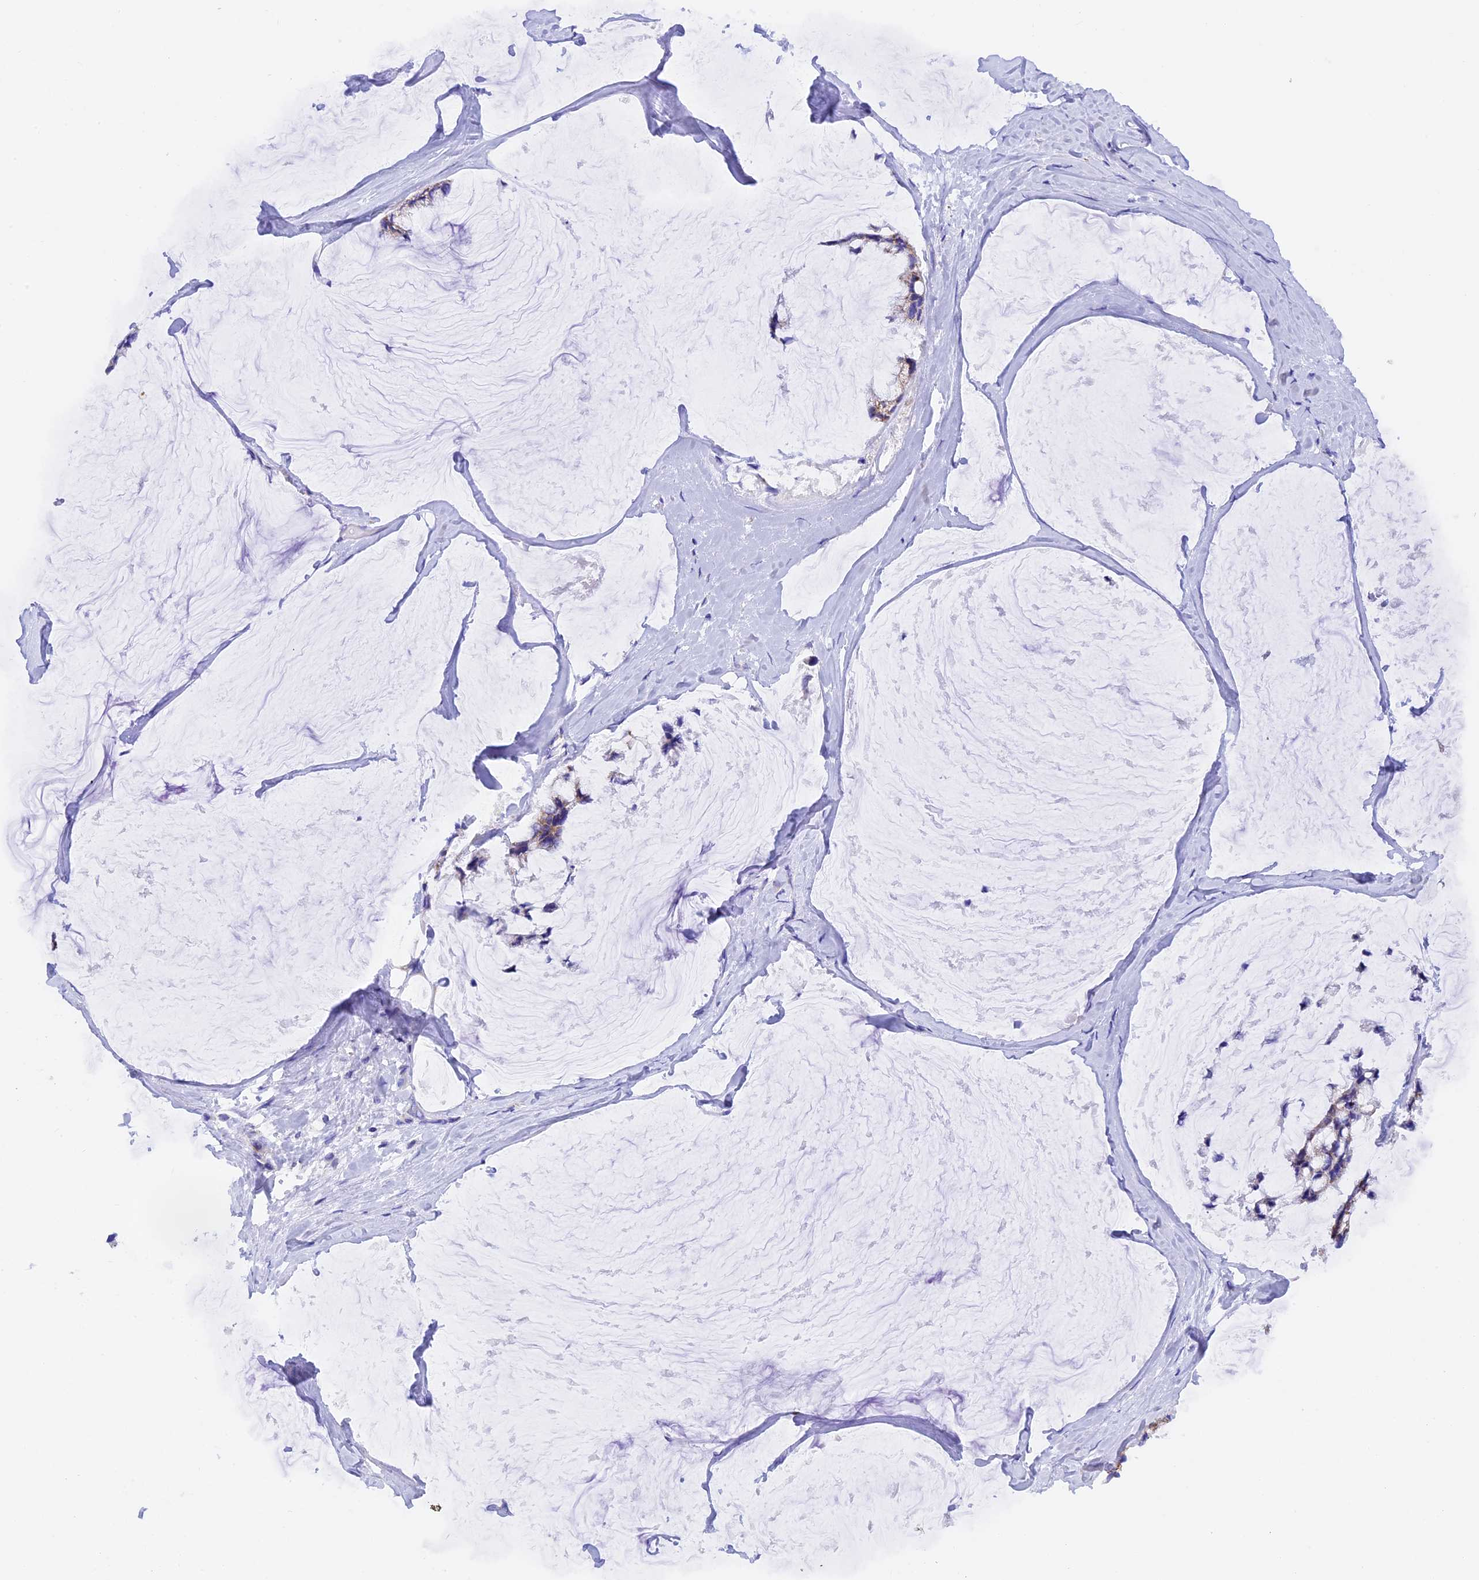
{"staining": {"intensity": "weak", "quantity": "<25%", "location": "cytoplasmic/membranous"}, "tissue": "ovarian cancer", "cell_type": "Tumor cells", "image_type": "cancer", "snomed": [{"axis": "morphology", "description": "Cystadenocarcinoma, mucinous, NOS"}, {"axis": "topography", "description": "Ovary"}], "caption": "The immunohistochemistry image has no significant staining in tumor cells of ovarian cancer tissue.", "gene": "SLC8B1", "patient": {"sex": "female", "age": 39}}